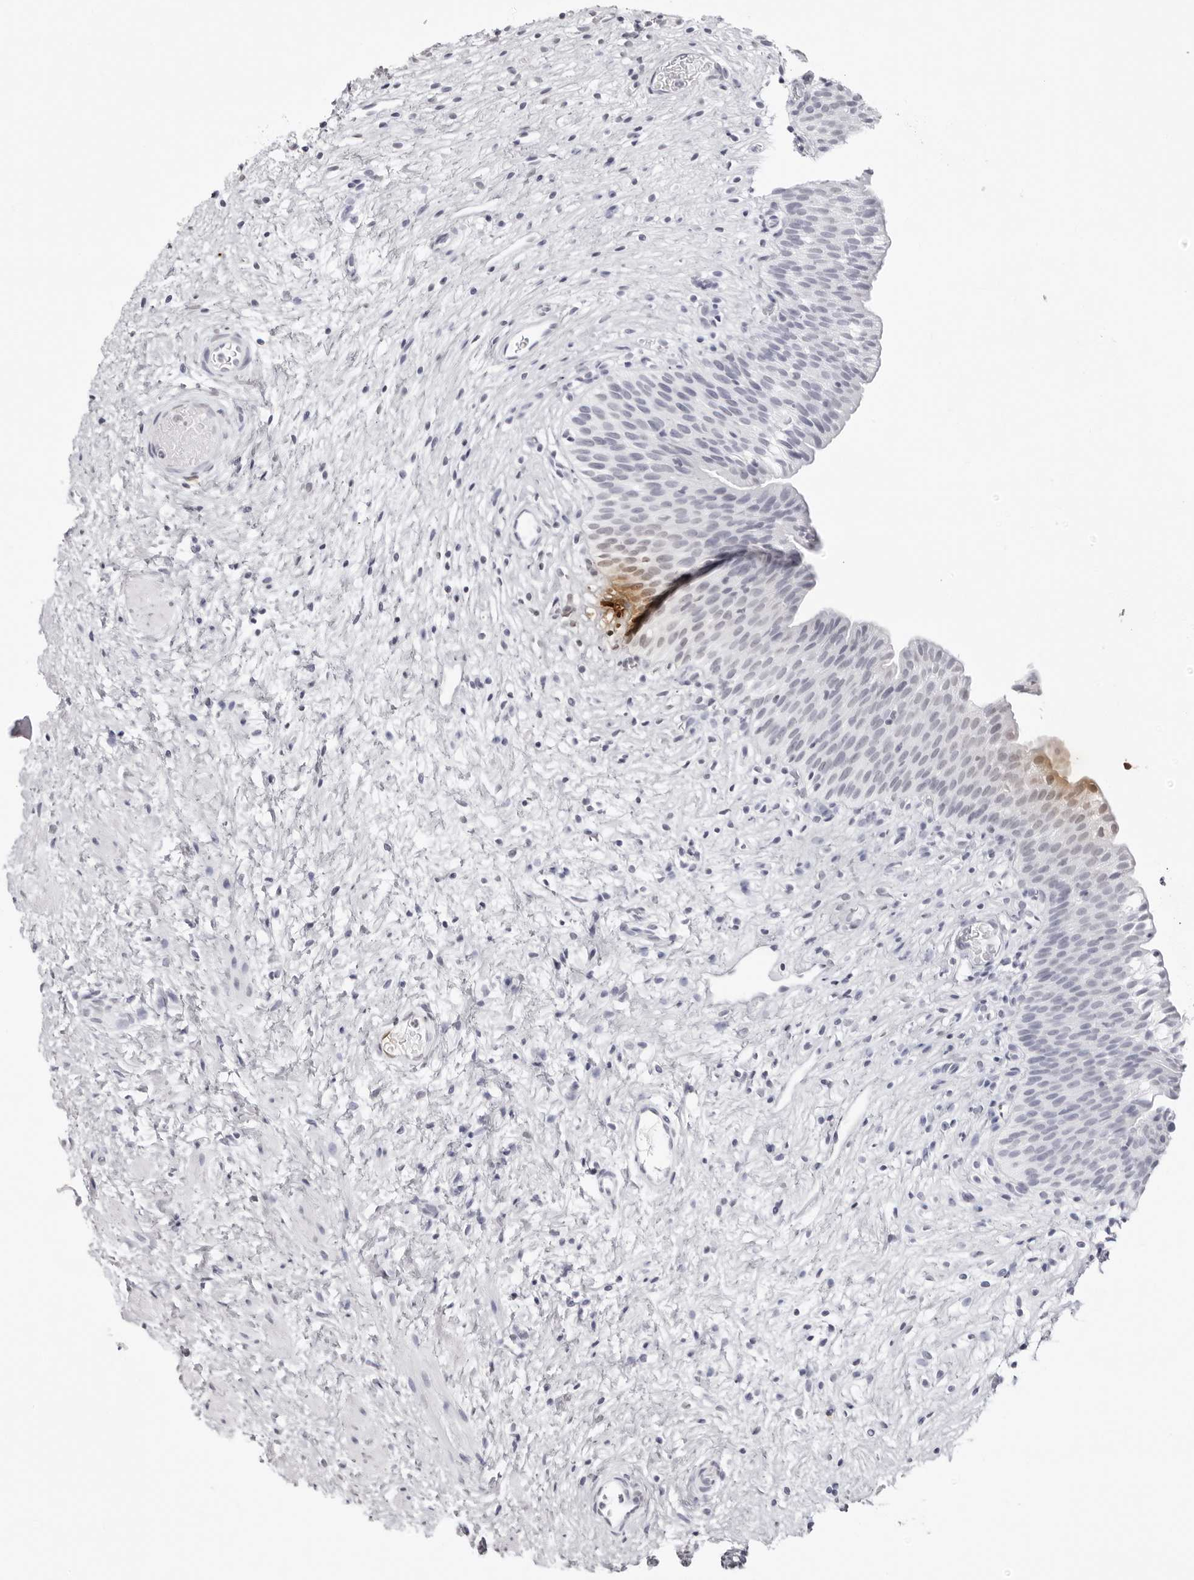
{"staining": {"intensity": "negative", "quantity": "none", "location": "none"}, "tissue": "urinary bladder", "cell_type": "Urothelial cells", "image_type": "normal", "snomed": [{"axis": "morphology", "description": "Normal tissue, NOS"}, {"axis": "topography", "description": "Urinary bladder"}], "caption": "An IHC photomicrograph of unremarkable urinary bladder is shown. There is no staining in urothelial cells of urinary bladder. The staining was performed using DAB to visualize the protein expression in brown, while the nuclei were stained in blue with hematoxylin (Magnification: 20x).", "gene": "CST5", "patient": {"sex": "male", "age": 1}}